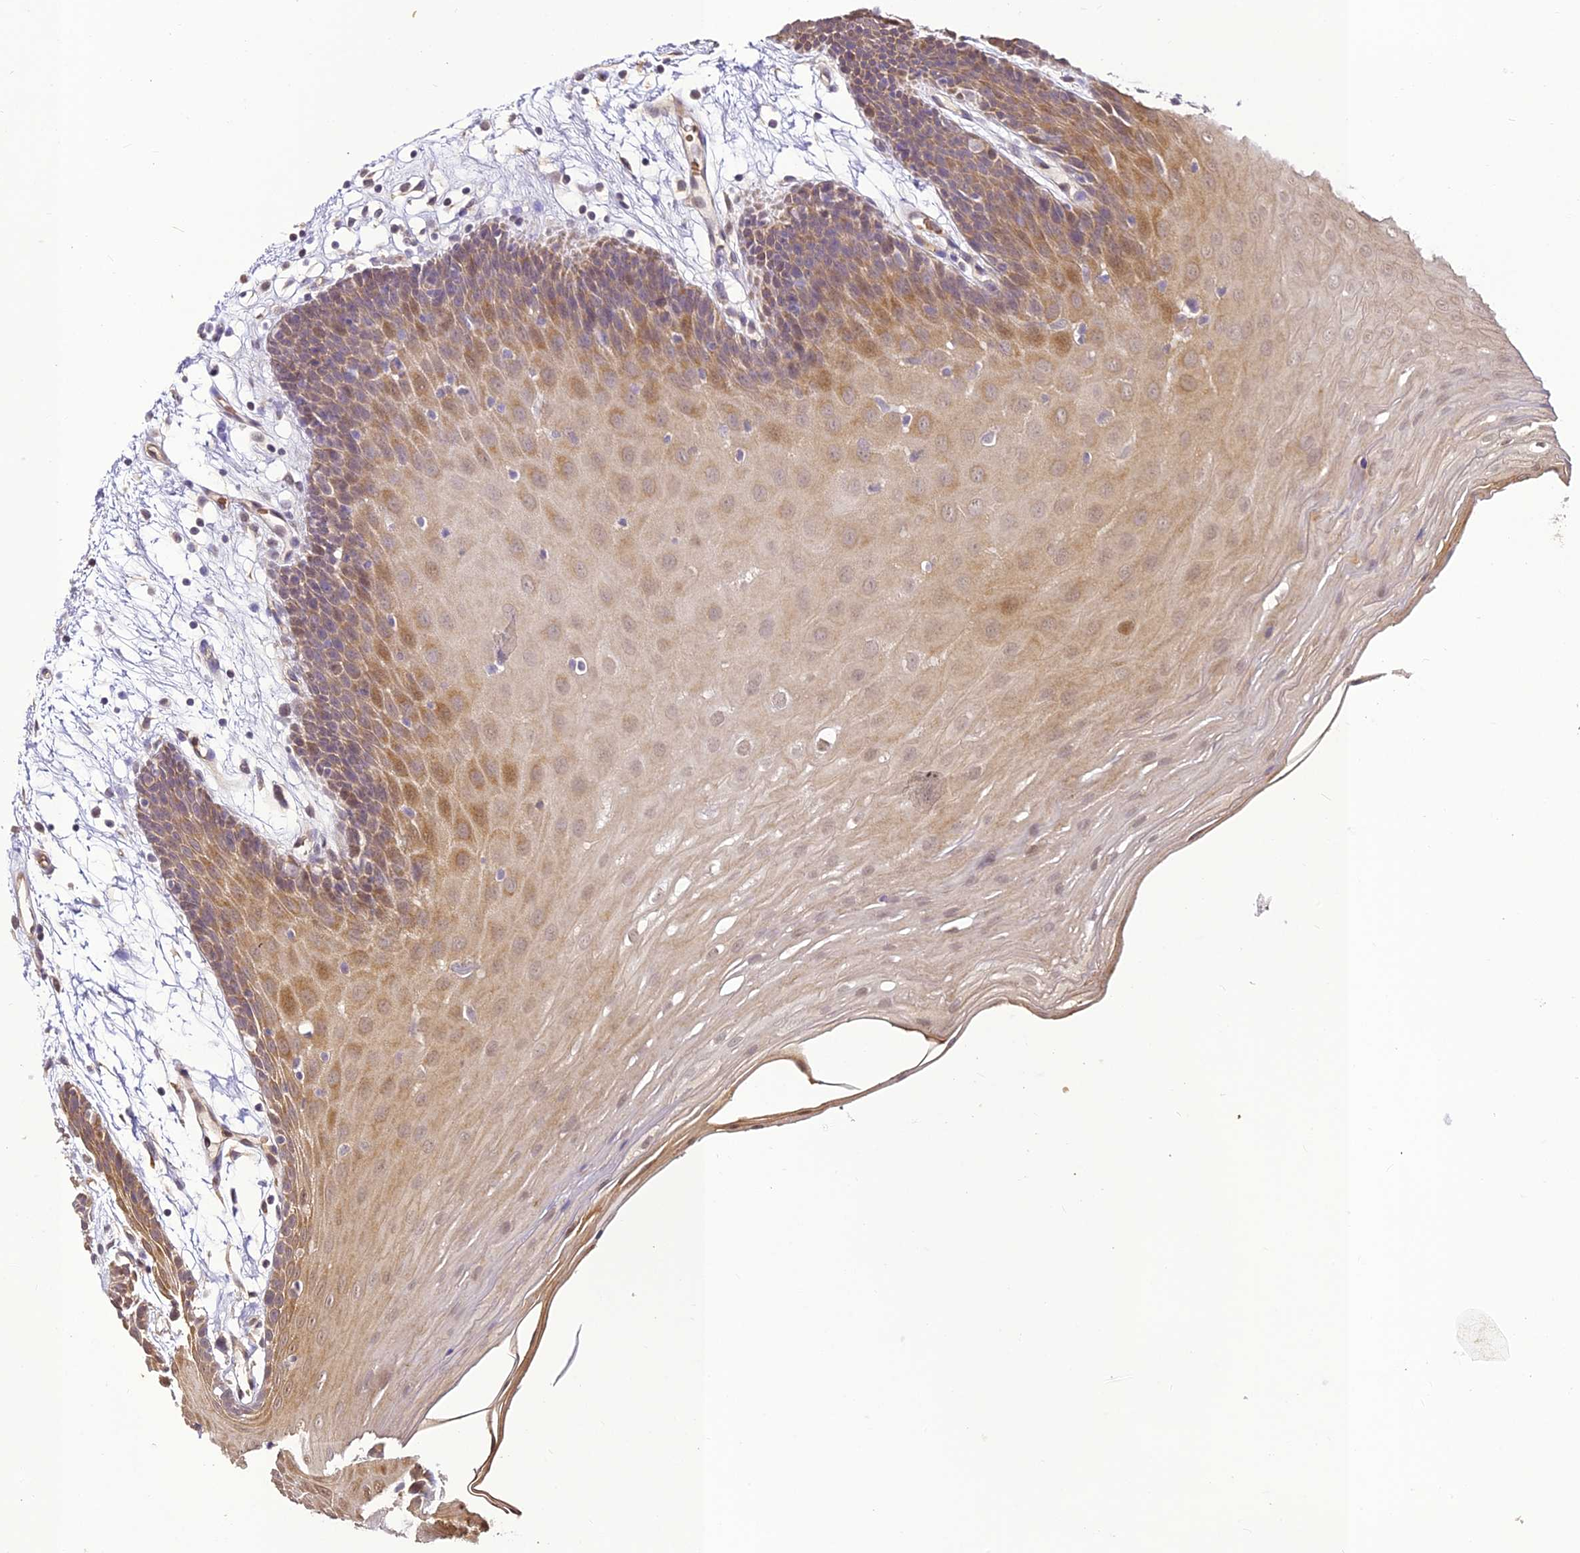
{"staining": {"intensity": "moderate", "quantity": "<25%", "location": "cytoplasmic/membranous"}, "tissue": "oral mucosa", "cell_type": "Squamous epithelial cells", "image_type": "normal", "snomed": [{"axis": "morphology", "description": "Normal tissue, NOS"}, {"axis": "topography", "description": "Skeletal muscle"}, {"axis": "topography", "description": "Oral tissue"}, {"axis": "topography", "description": "Salivary gland"}, {"axis": "topography", "description": "Peripheral nerve tissue"}], "caption": "Protein staining by immunohistochemistry (IHC) displays moderate cytoplasmic/membranous expression in approximately <25% of squamous epithelial cells in unremarkable oral mucosa.", "gene": "BCDIN3D", "patient": {"sex": "male", "age": 54}}